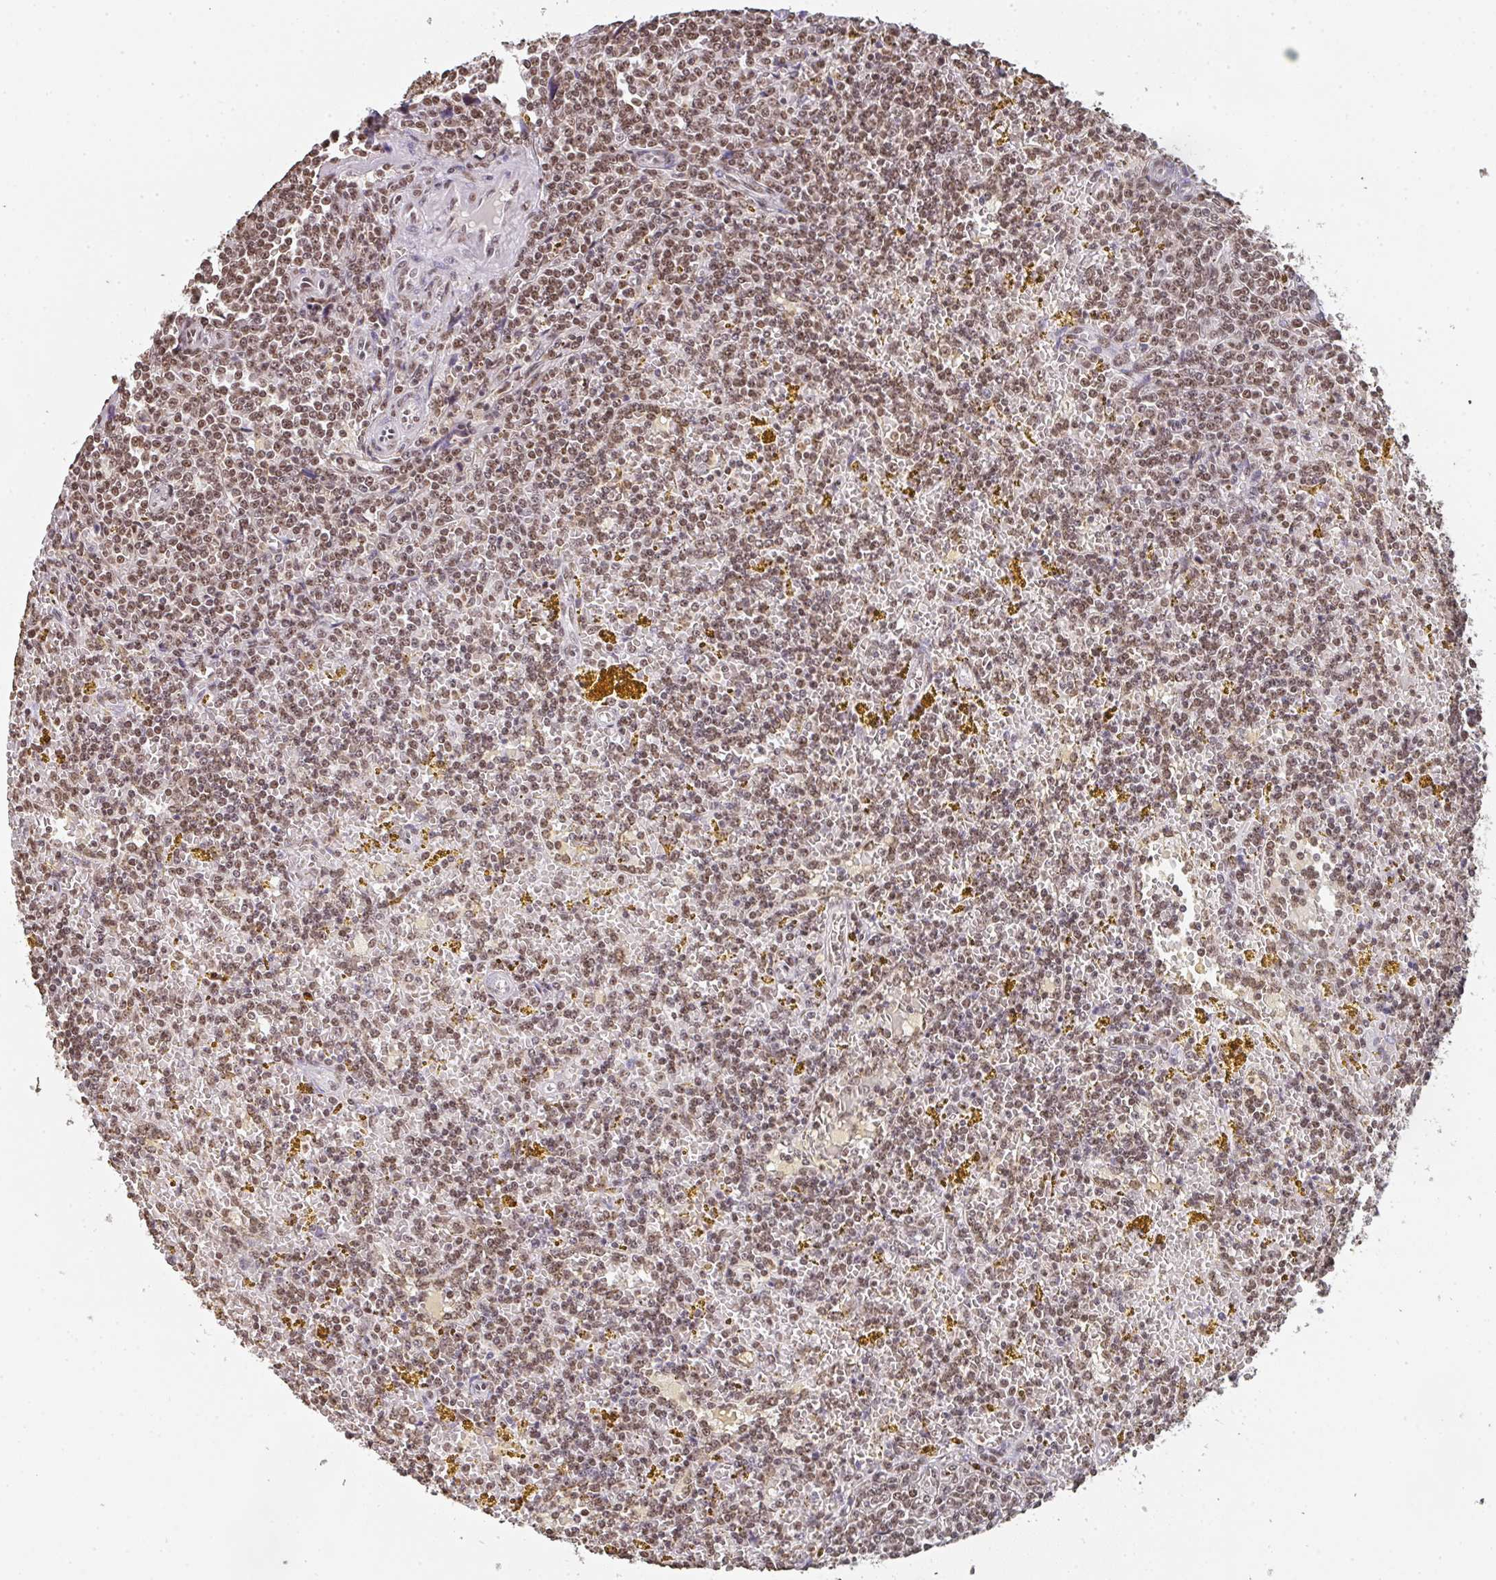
{"staining": {"intensity": "moderate", "quantity": ">75%", "location": "nuclear"}, "tissue": "lymphoma", "cell_type": "Tumor cells", "image_type": "cancer", "snomed": [{"axis": "morphology", "description": "Malignant lymphoma, non-Hodgkin's type, Low grade"}, {"axis": "topography", "description": "Spleen"}, {"axis": "topography", "description": "Lymph node"}], "caption": "Protein staining by immunohistochemistry displays moderate nuclear positivity in about >75% of tumor cells in low-grade malignant lymphoma, non-Hodgkin's type.", "gene": "DKC1", "patient": {"sex": "female", "age": 66}}